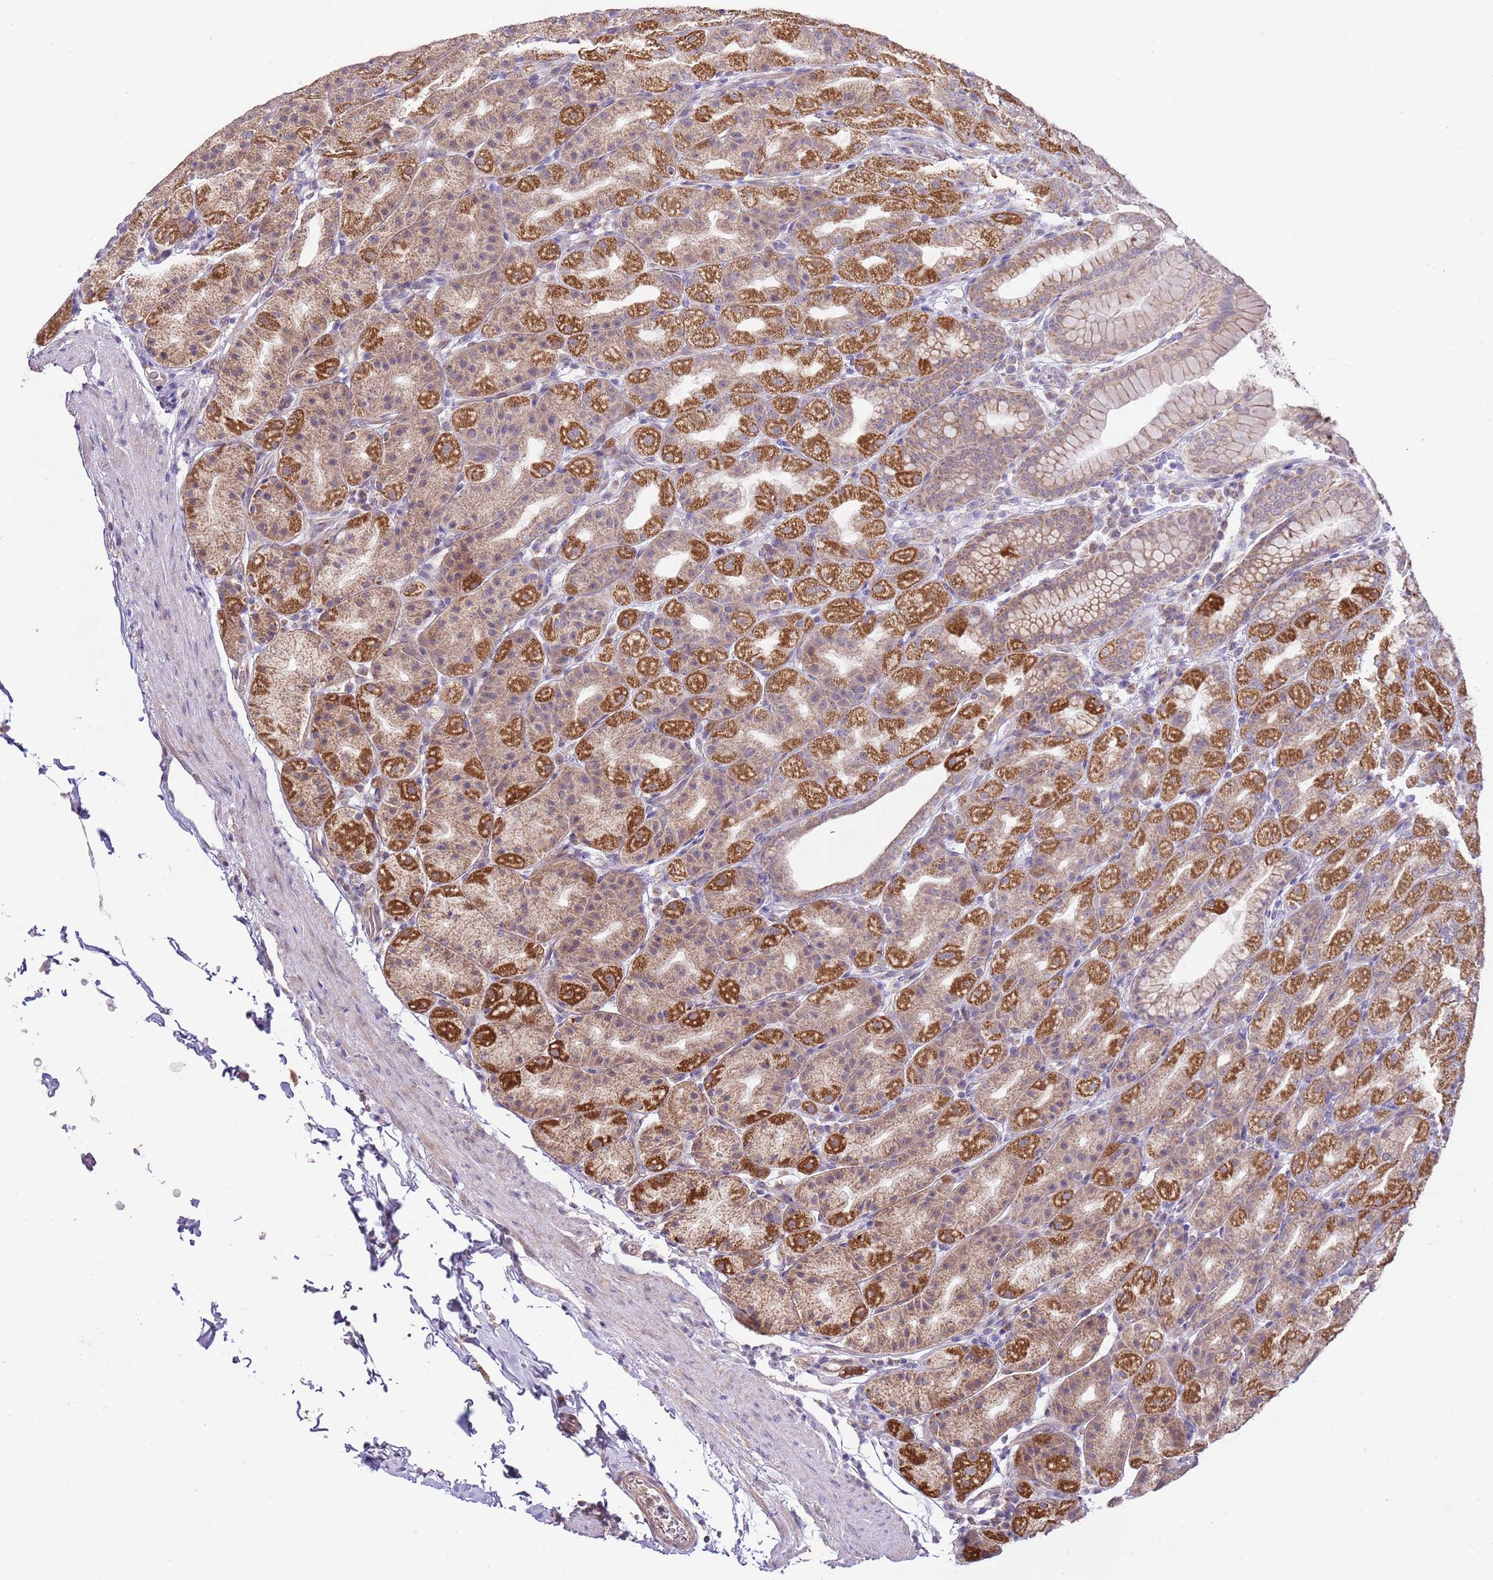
{"staining": {"intensity": "strong", "quantity": ">75%", "location": "cytoplasmic/membranous"}, "tissue": "stomach", "cell_type": "Glandular cells", "image_type": "normal", "snomed": [{"axis": "morphology", "description": "Normal tissue, NOS"}, {"axis": "topography", "description": "Stomach, upper"}, {"axis": "topography", "description": "Stomach"}], "caption": "High-power microscopy captured an immunohistochemistry image of unremarkable stomach, revealing strong cytoplasmic/membranous positivity in about >75% of glandular cells.", "gene": "IVD", "patient": {"sex": "male", "age": 68}}